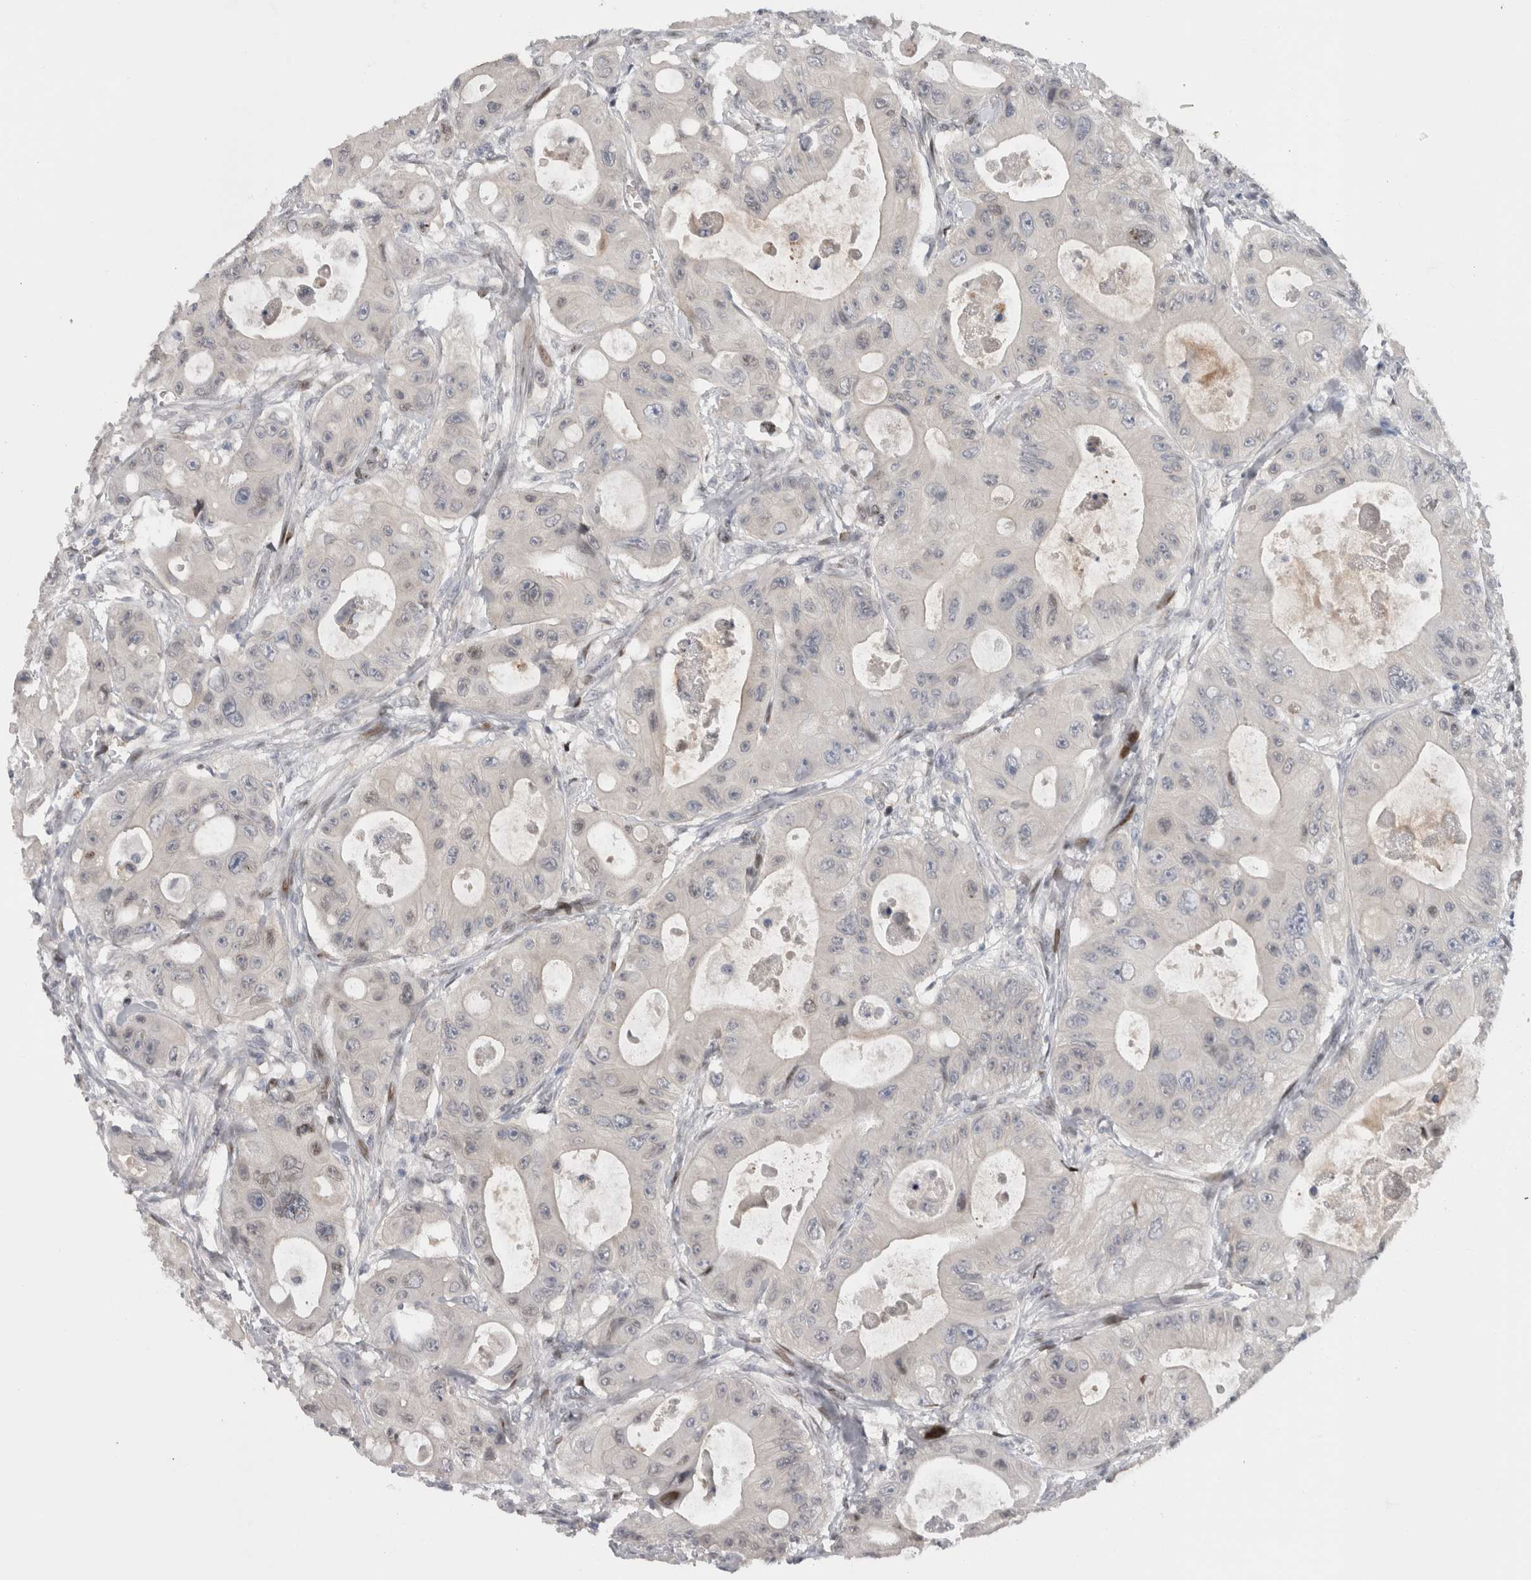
{"staining": {"intensity": "negative", "quantity": "none", "location": "none"}, "tissue": "colorectal cancer", "cell_type": "Tumor cells", "image_type": "cancer", "snomed": [{"axis": "morphology", "description": "Adenocarcinoma, NOS"}, {"axis": "topography", "description": "Colon"}], "caption": "Human colorectal adenocarcinoma stained for a protein using immunohistochemistry displays no expression in tumor cells.", "gene": "DMTN", "patient": {"sex": "female", "age": 46}}